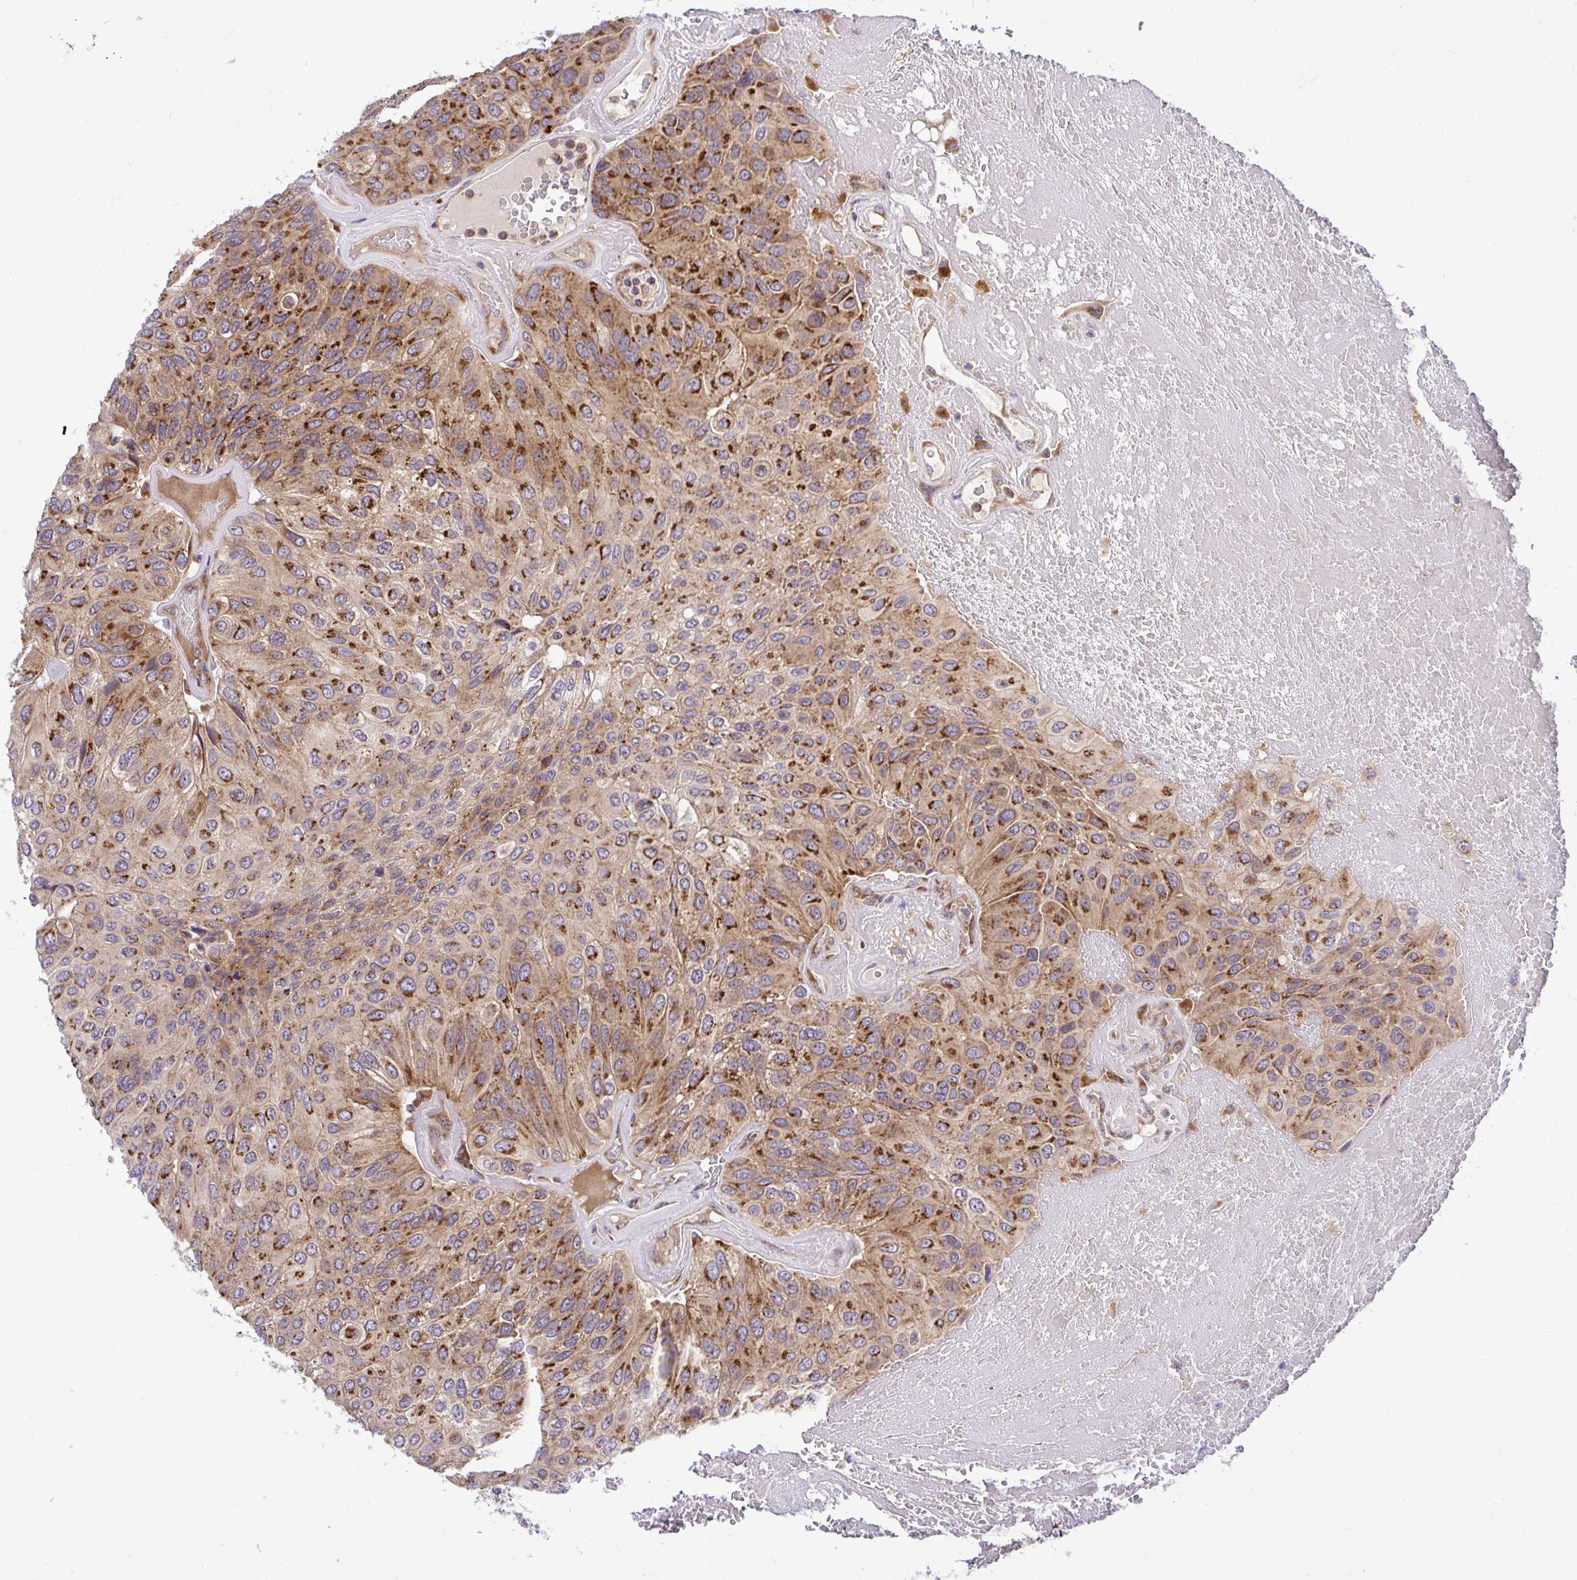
{"staining": {"intensity": "strong", "quantity": ">75%", "location": "cytoplasmic/membranous"}, "tissue": "urothelial cancer", "cell_type": "Tumor cells", "image_type": "cancer", "snomed": [{"axis": "morphology", "description": "Urothelial carcinoma, High grade"}, {"axis": "topography", "description": "Urinary bladder"}], "caption": "High-grade urothelial carcinoma was stained to show a protein in brown. There is high levels of strong cytoplasmic/membranous positivity in about >75% of tumor cells.", "gene": "VTI1B", "patient": {"sex": "male", "age": 66}}